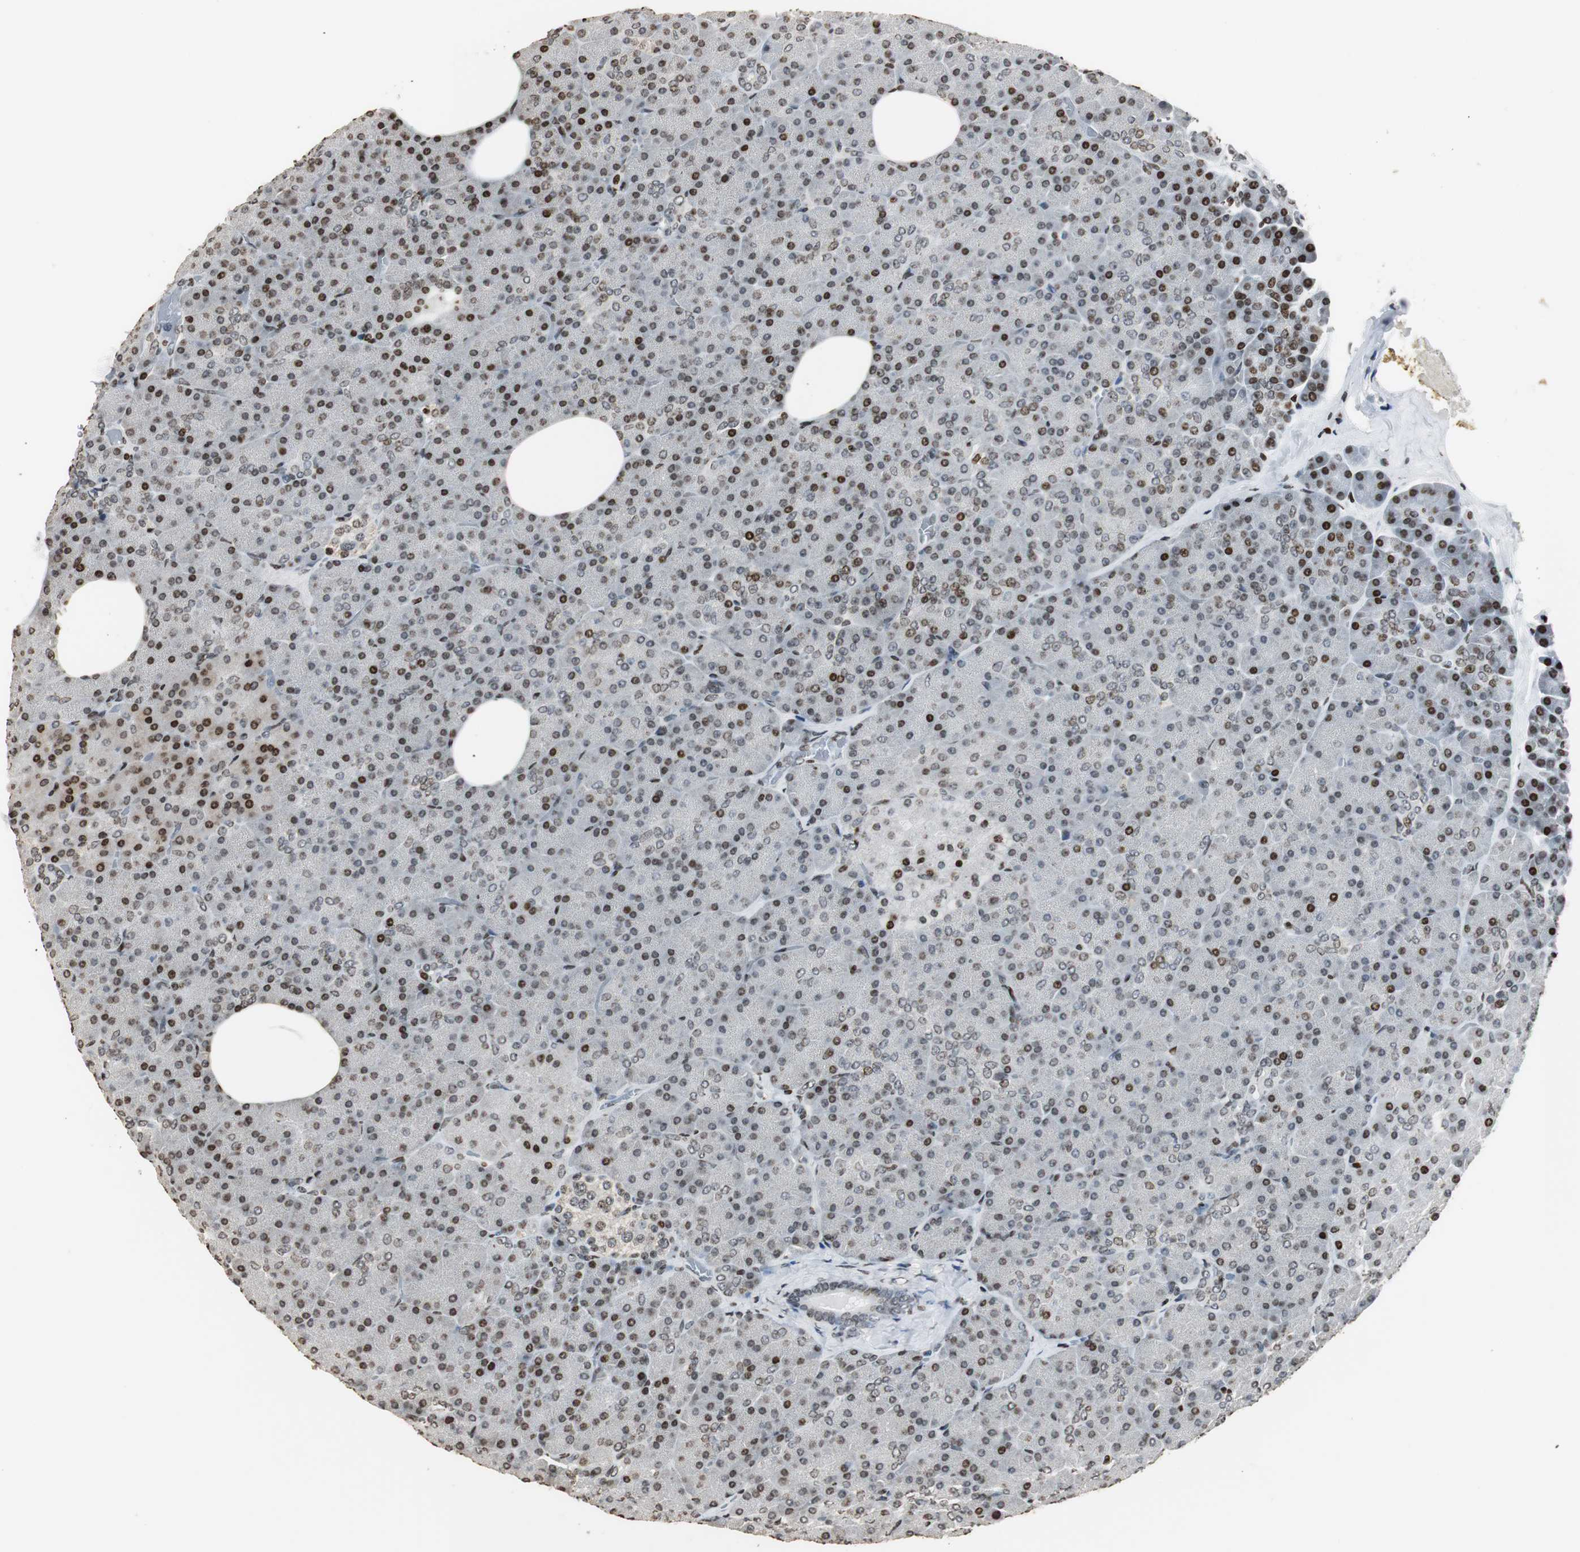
{"staining": {"intensity": "strong", "quantity": ">75%", "location": "nuclear"}, "tissue": "pancreas", "cell_type": "Exocrine glandular cells", "image_type": "normal", "snomed": [{"axis": "morphology", "description": "Normal tissue, NOS"}, {"axis": "topography", "description": "Pancreas"}], "caption": "Human pancreas stained with a protein marker shows strong staining in exocrine glandular cells.", "gene": "PAXIP1", "patient": {"sex": "female", "age": 35}}